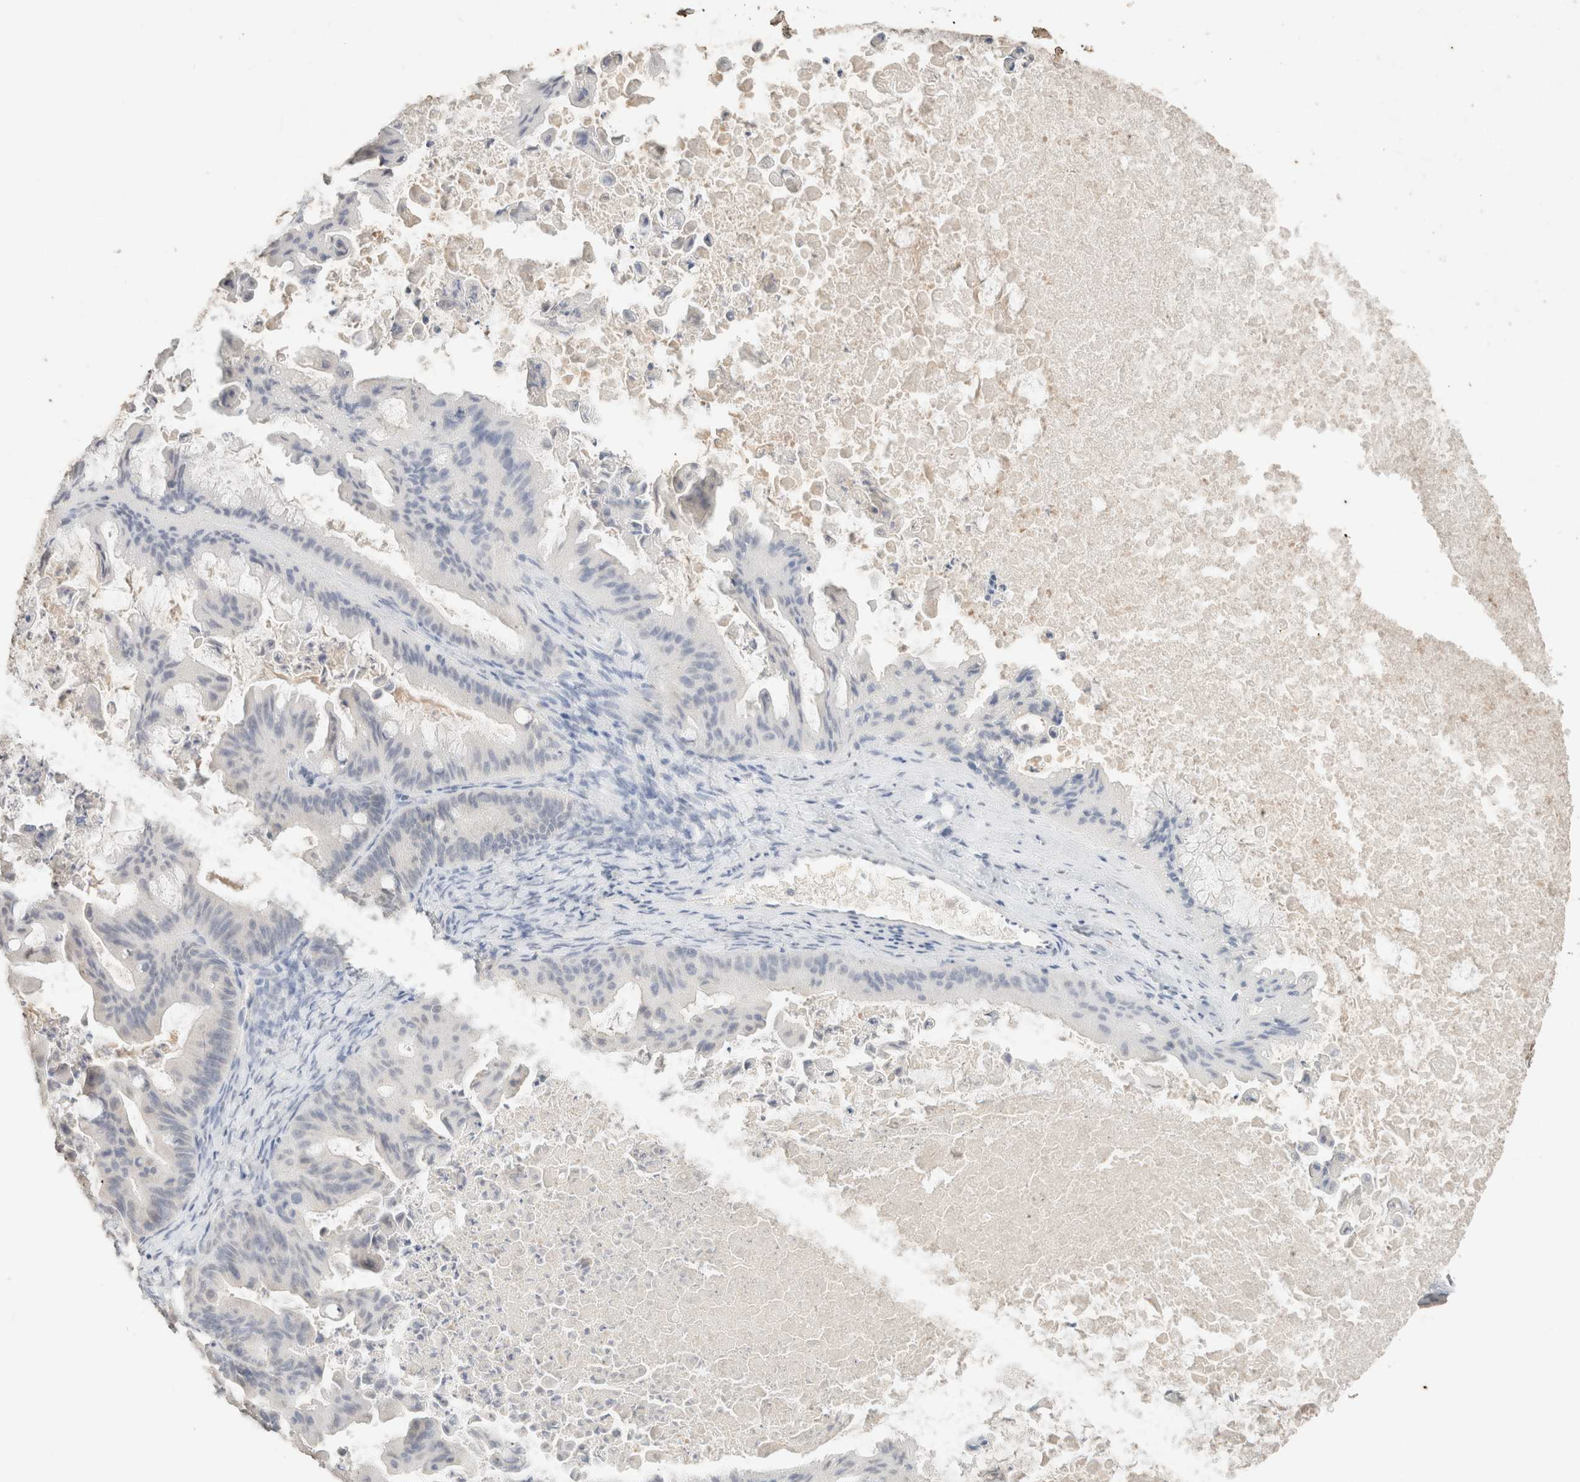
{"staining": {"intensity": "negative", "quantity": "none", "location": "none"}, "tissue": "ovarian cancer", "cell_type": "Tumor cells", "image_type": "cancer", "snomed": [{"axis": "morphology", "description": "Cystadenocarcinoma, mucinous, NOS"}, {"axis": "topography", "description": "Ovary"}], "caption": "There is no significant expression in tumor cells of ovarian cancer. Brightfield microscopy of IHC stained with DAB (brown) and hematoxylin (blue), captured at high magnification.", "gene": "CPA1", "patient": {"sex": "female", "age": 37}}